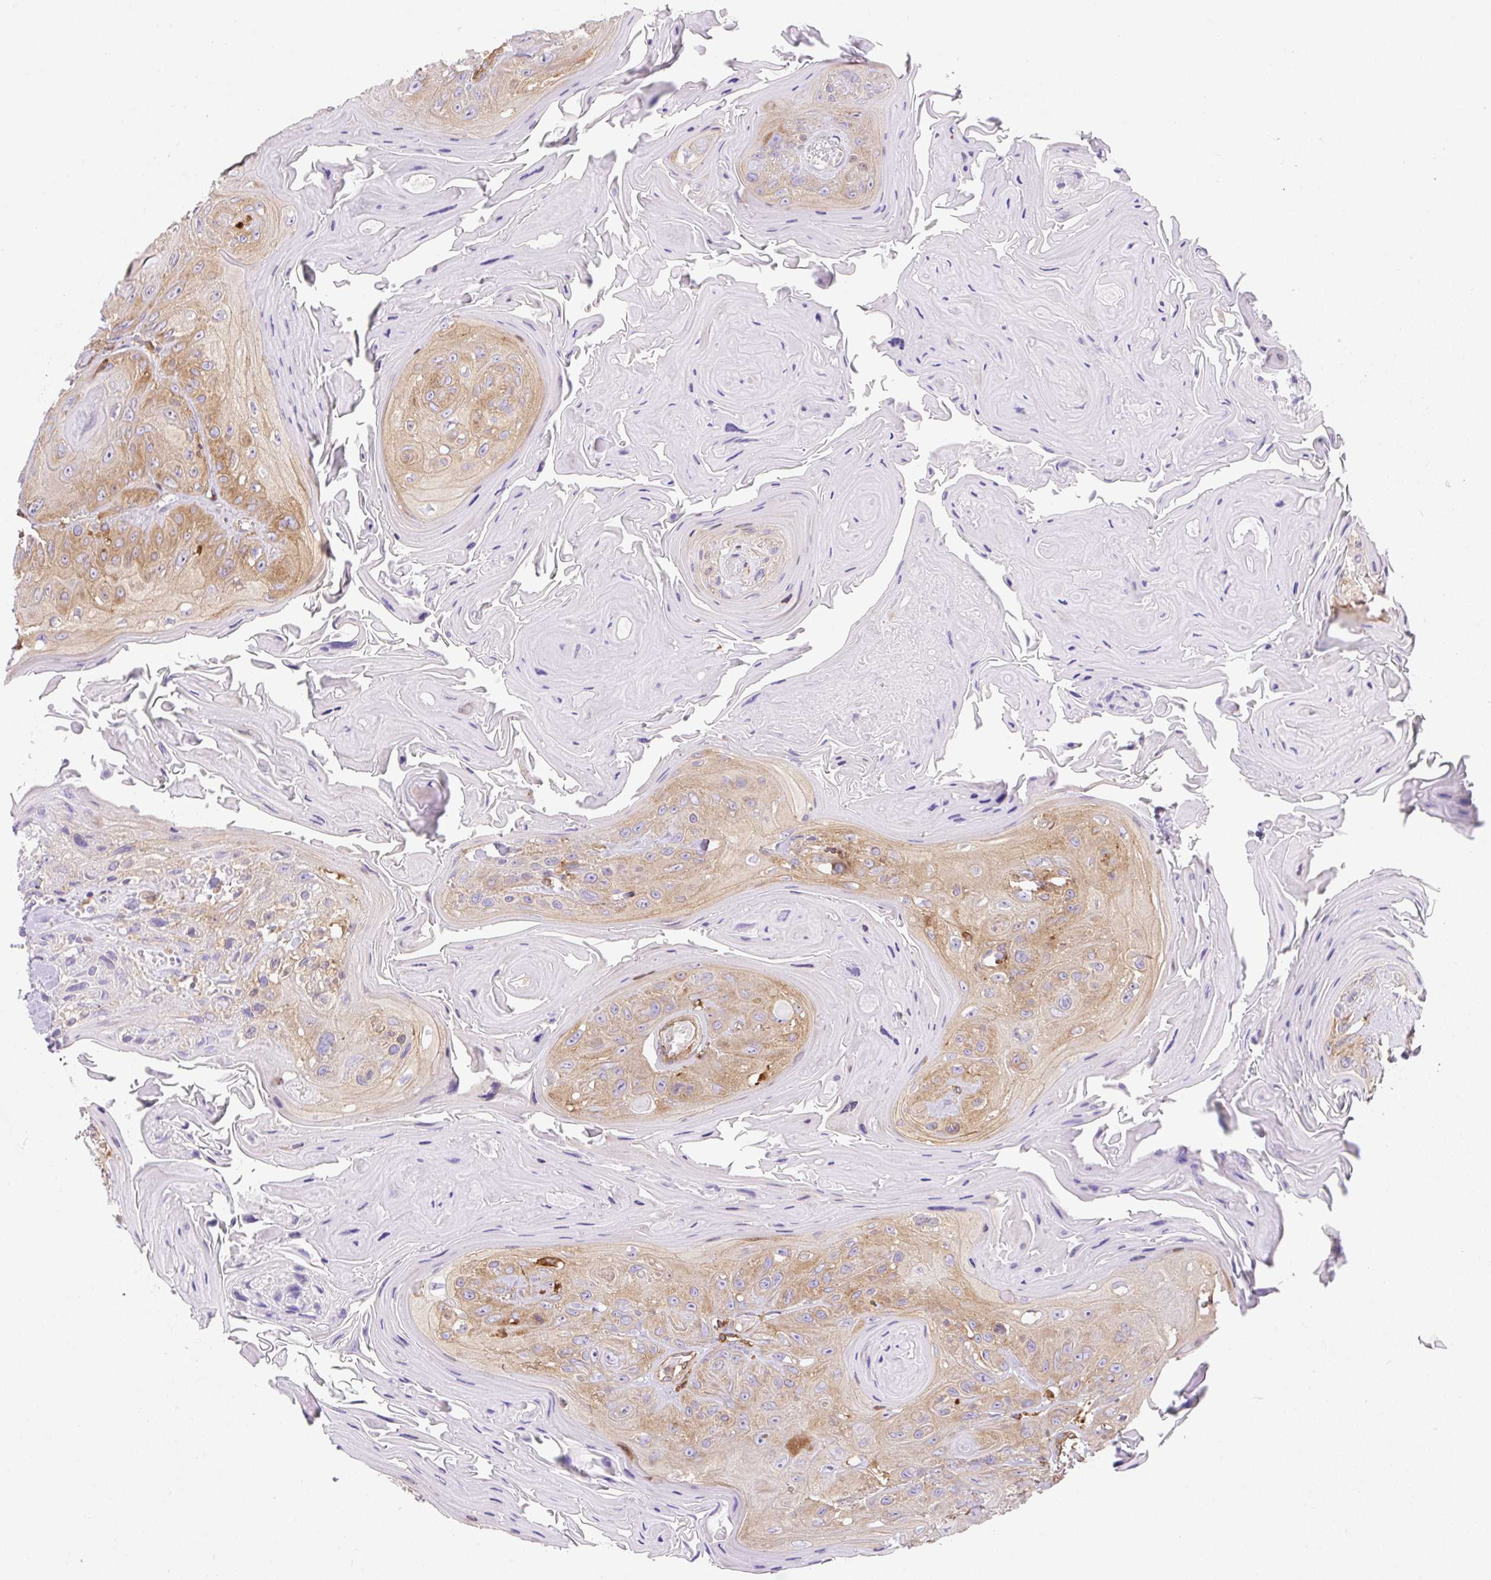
{"staining": {"intensity": "moderate", "quantity": "25%-75%", "location": "cytoplasmic/membranous"}, "tissue": "head and neck cancer", "cell_type": "Tumor cells", "image_type": "cancer", "snomed": [{"axis": "morphology", "description": "Squamous cell carcinoma, NOS"}, {"axis": "topography", "description": "Head-Neck"}], "caption": "Squamous cell carcinoma (head and neck) tissue shows moderate cytoplasmic/membranous expression in approximately 25%-75% of tumor cells", "gene": "DNM2", "patient": {"sex": "female", "age": 59}}